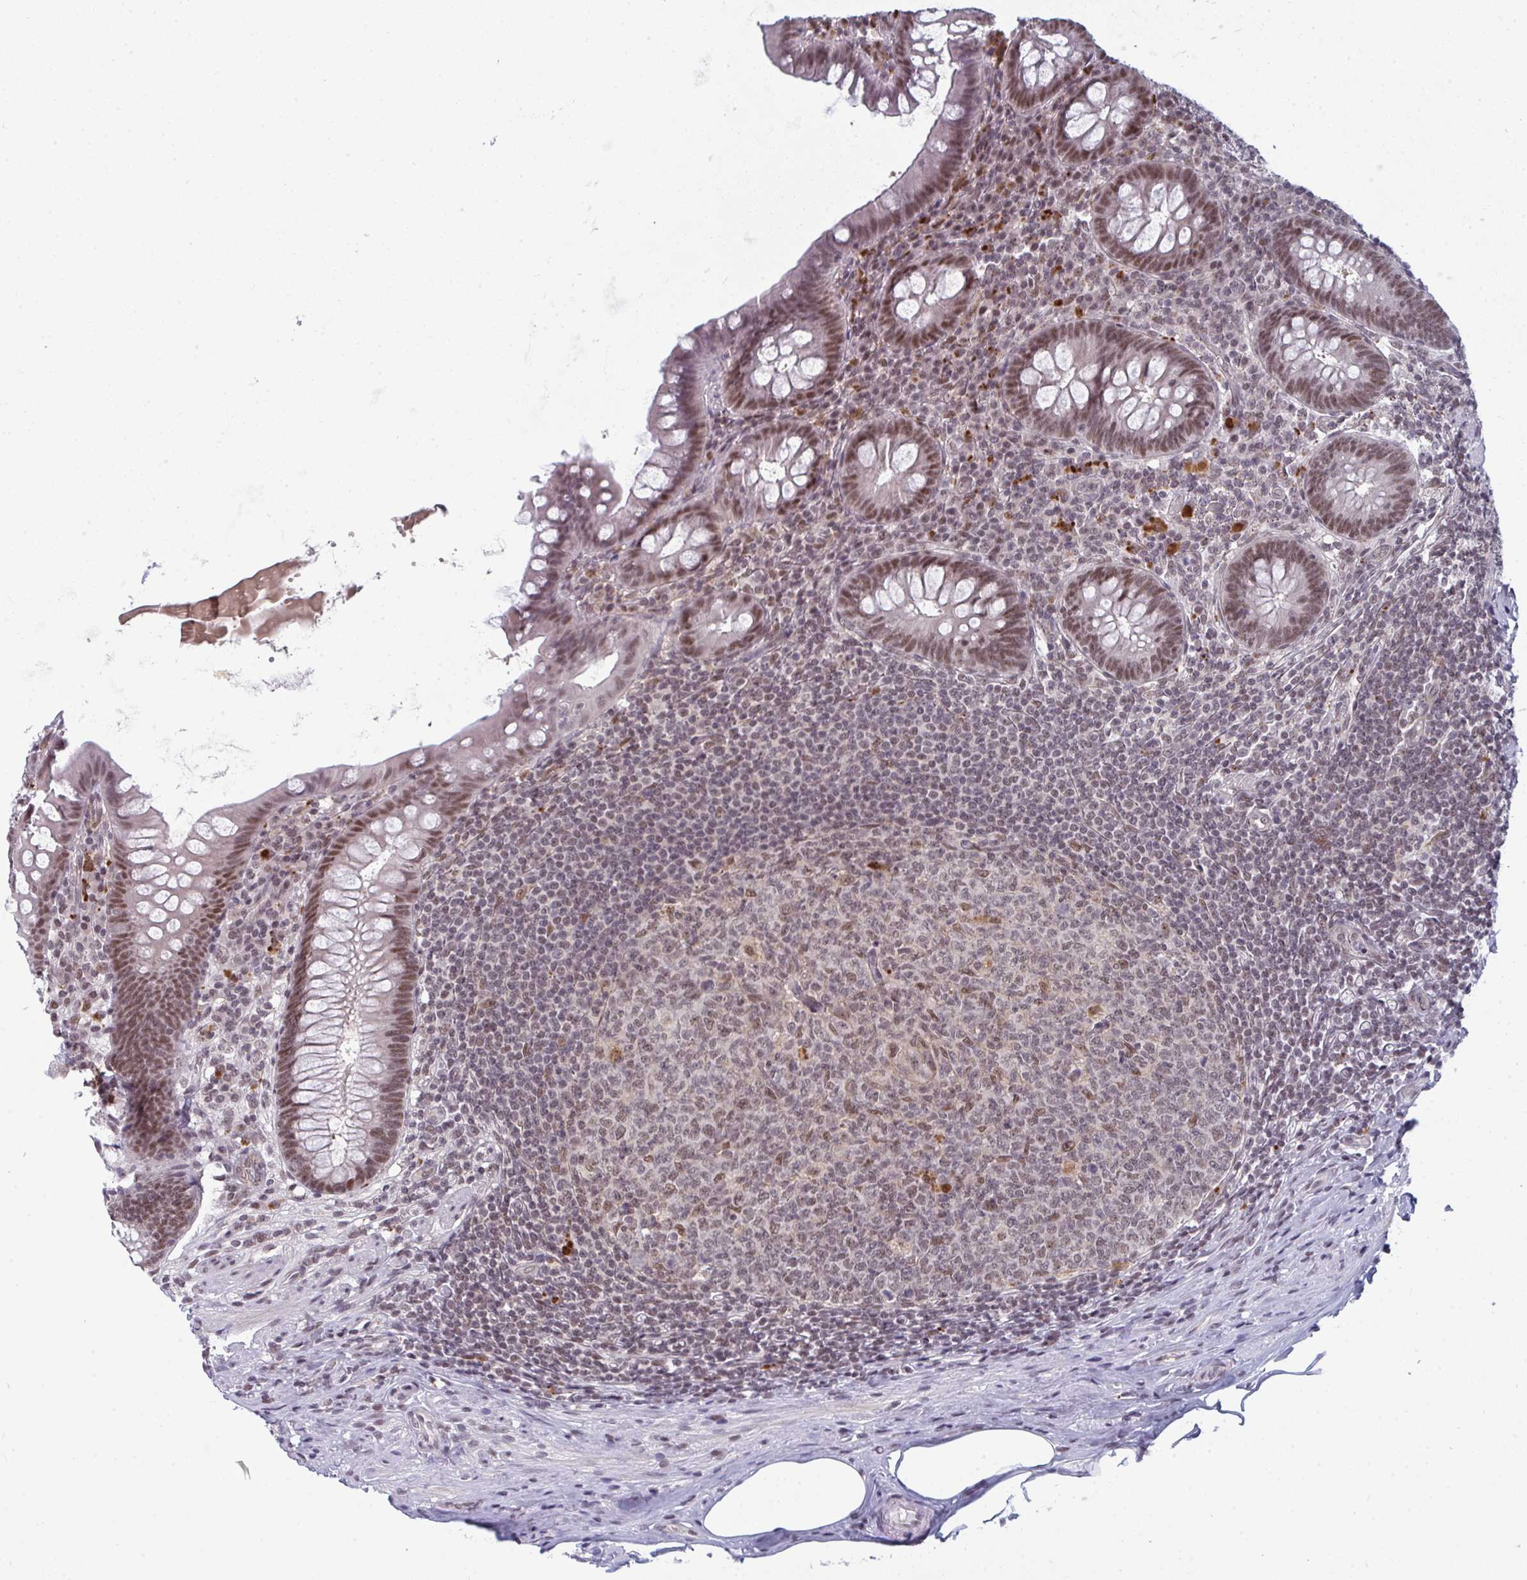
{"staining": {"intensity": "moderate", "quantity": ">75%", "location": "nuclear"}, "tissue": "appendix", "cell_type": "Glandular cells", "image_type": "normal", "snomed": [{"axis": "morphology", "description": "Normal tissue, NOS"}, {"axis": "topography", "description": "Appendix"}], "caption": "Immunohistochemistry of benign appendix shows medium levels of moderate nuclear positivity in about >75% of glandular cells. The protein of interest is stained brown, and the nuclei are stained in blue (DAB IHC with brightfield microscopy, high magnification).", "gene": "ATF1", "patient": {"sex": "male", "age": 71}}